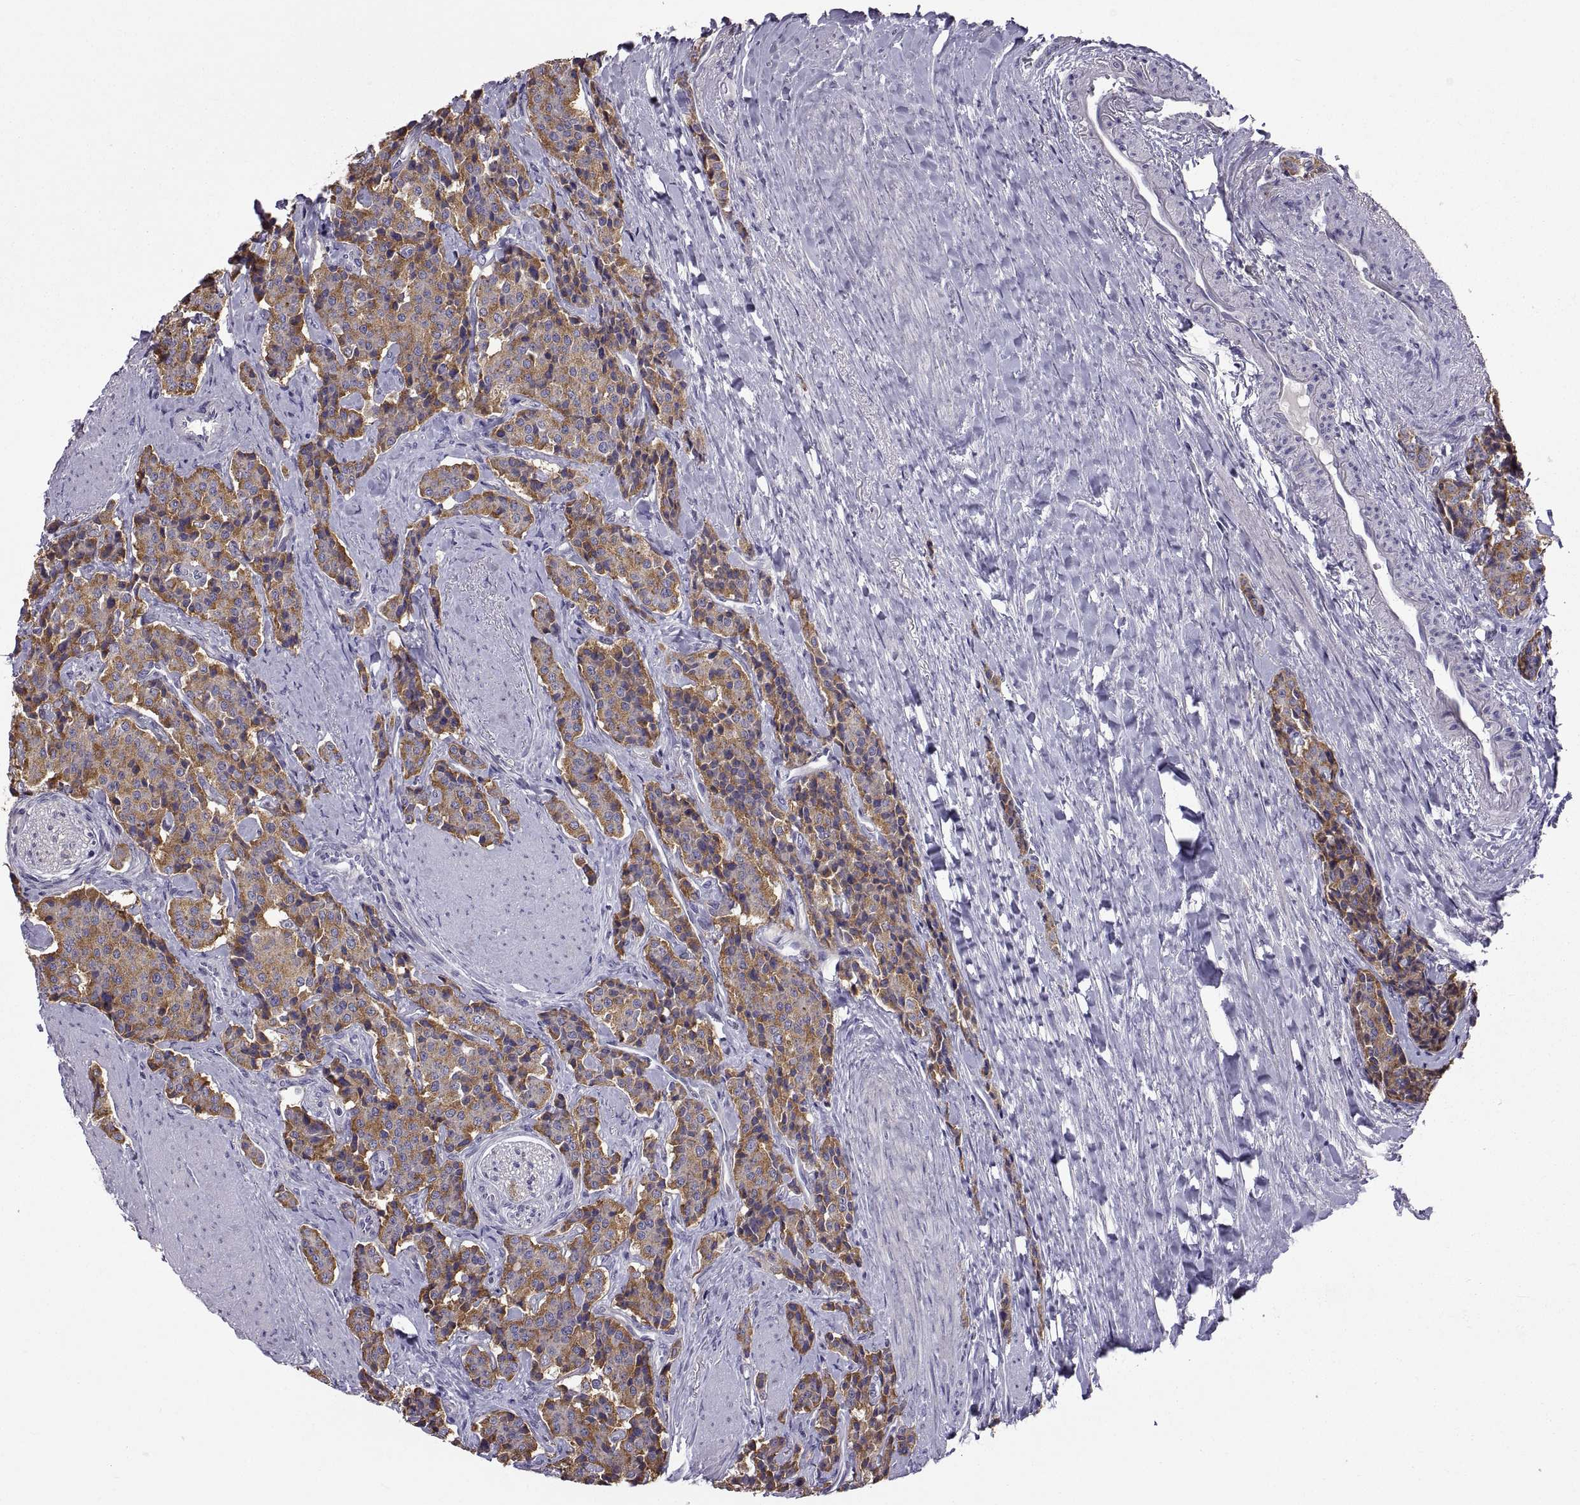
{"staining": {"intensity": "moderate", "quantity": ">75%", "location": "cytoplasmic/membranous"}, "tissue": "carcinoid", "cell_type": "Tumor cells", "image_type": "cancer", "snomed": [{"axis": "morphology", "description": "Carcinoid, malignant, NOS"}, {"axis": "topography", "description": "Small intestine"}], "caption": "The immunohistochemical stain highlights moderate cytoplasmic/membranous positivity in tumor cells of carcinoid (malignant) tissue.", "gene": "ARSL", "patient": {"sex": "female", "age": 58}}